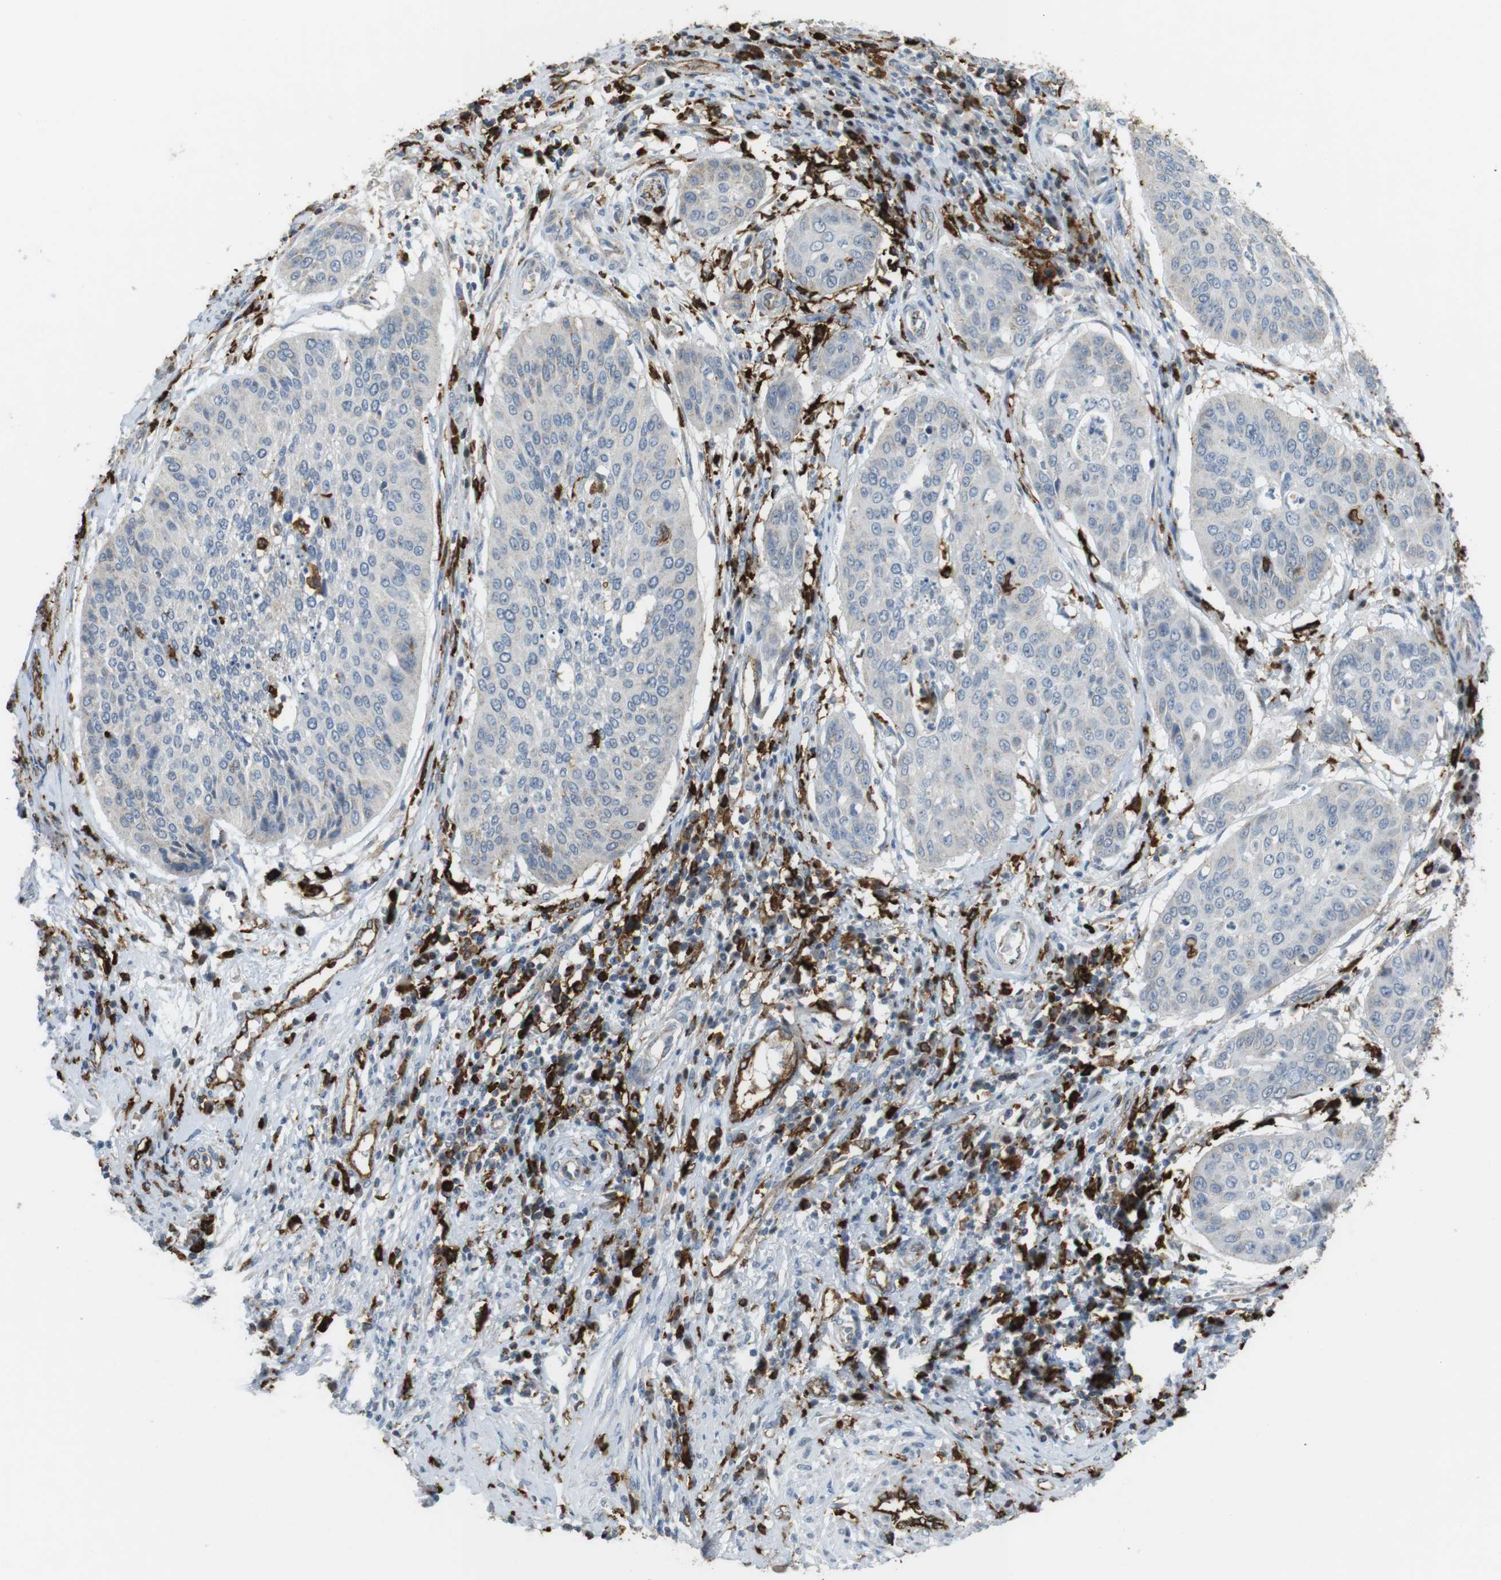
{"staining": {"intensity": "negative", "quantity": "none", "location": "none"}, "tissue": "cervical cancer", "cell_type": "Tumor cells", "image_type": "cancer", "snomed": [{"axis": "morphology", "description": "Normal tissue, NOS"}, {"axis": "morphology", "description": "Squamous cell carcinoma, NOS"}, {"axis": "topography", "description": "Cervix"}], "caption": "An image of squamous cell carcinoma (cervical) stained for a protein displays no brown staining in tumor cells.", "gene": "HLA-DRA", "patient": {"sex": "female", "age": 39}}